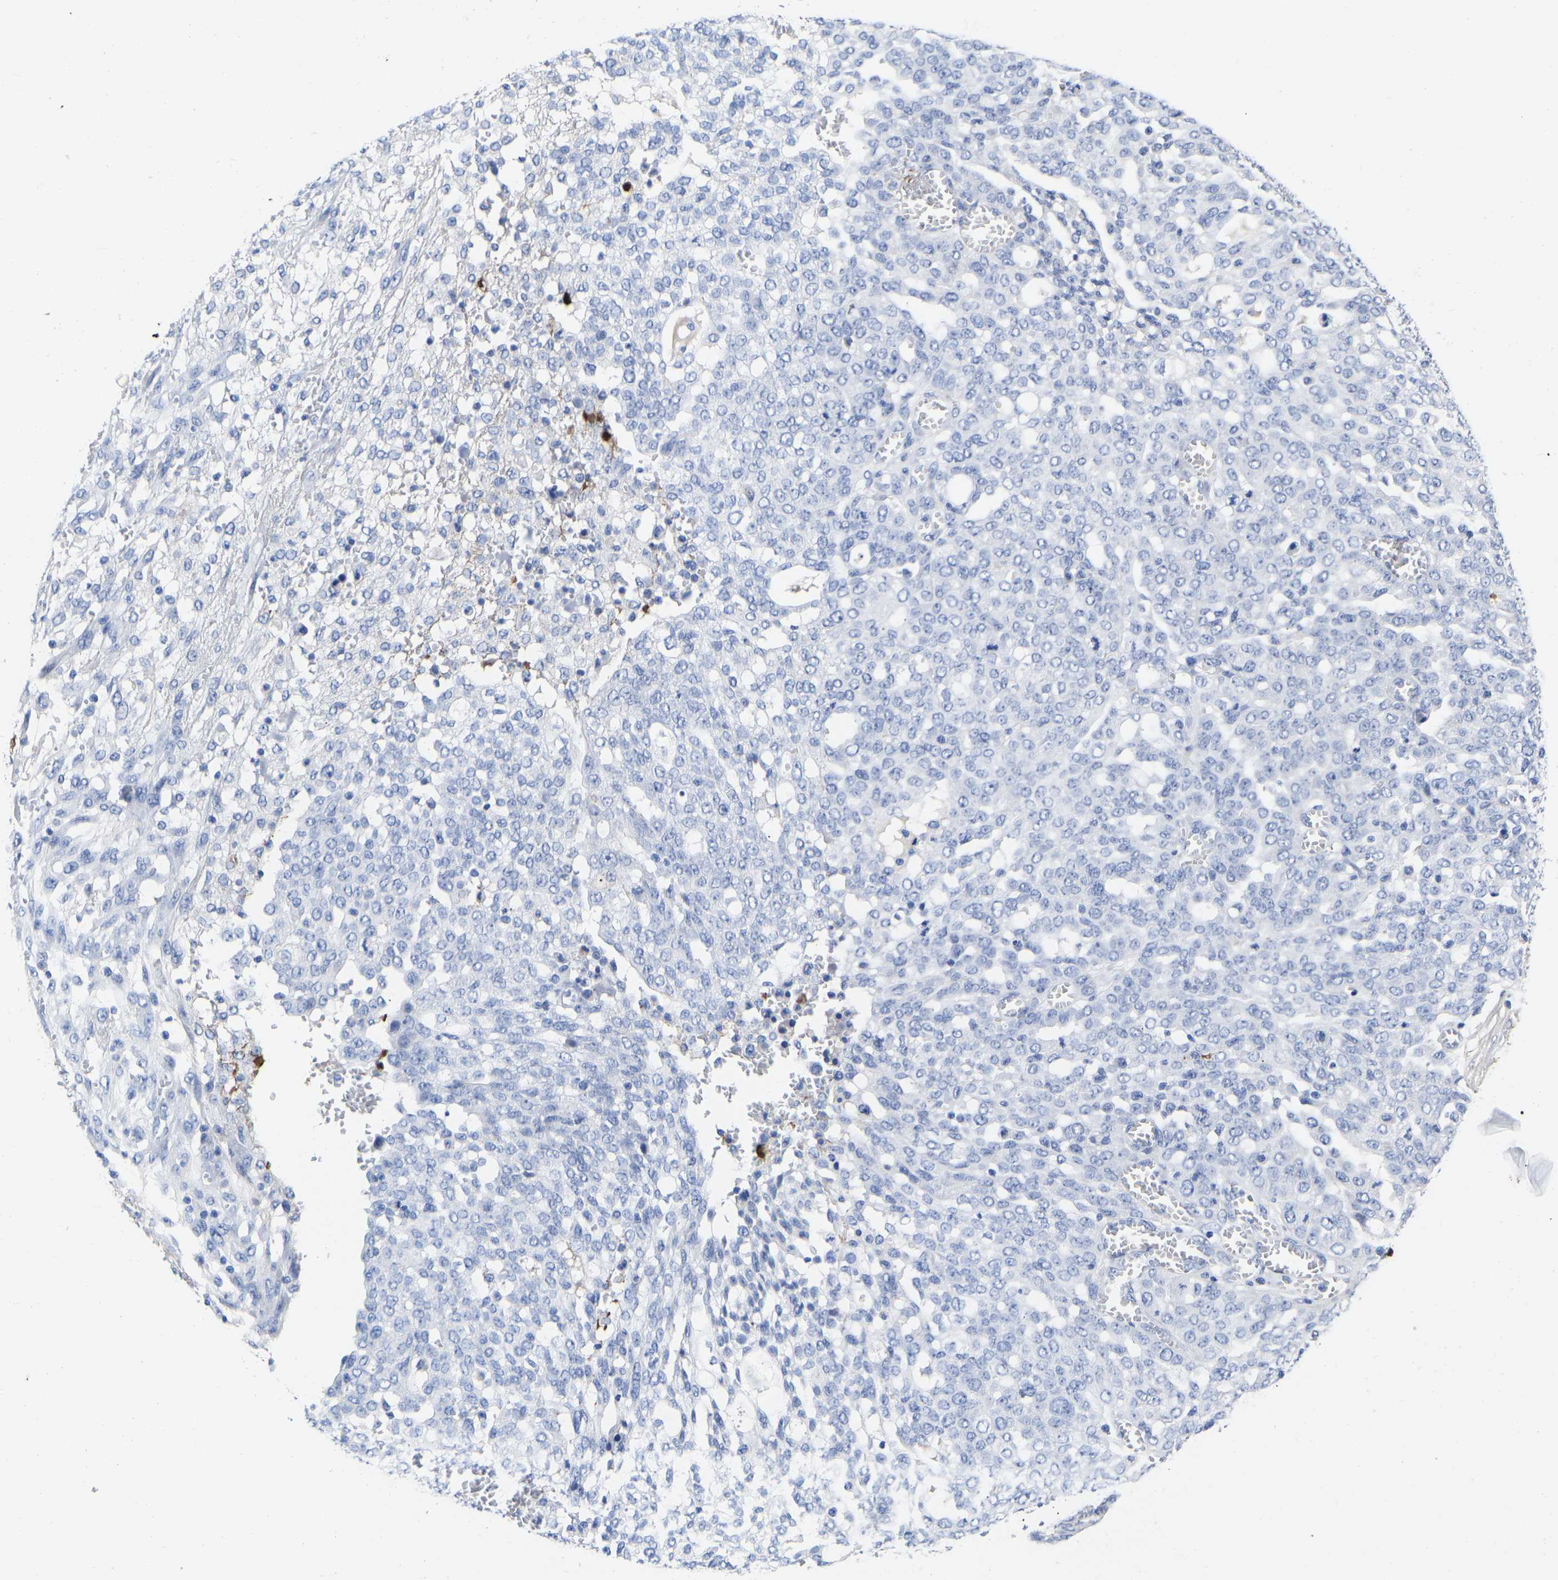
{"staining": {"intensity": "negative", "quantity": "none", "location": "none"}, "tissue": "ovarian cancer", "cell_type": "Tumor cells", "image_type": "cancer", "snomed": [{"axis": "morphology", "description": "Cystadenocarcinoma, serous, NOS"}, {"axis": "topography", "description": "Soft tissue"}, {"axis": "topography", "description": "Ovary"}], "caption": "DAB (3,3'-diaminobenzidine) immunohistochemical staining of ovarian serous cystadenocarcinoma shows no significant positivity in tumor cells.", "gene": "GPA33", "patient": {"sex": "female", "age": 57}}